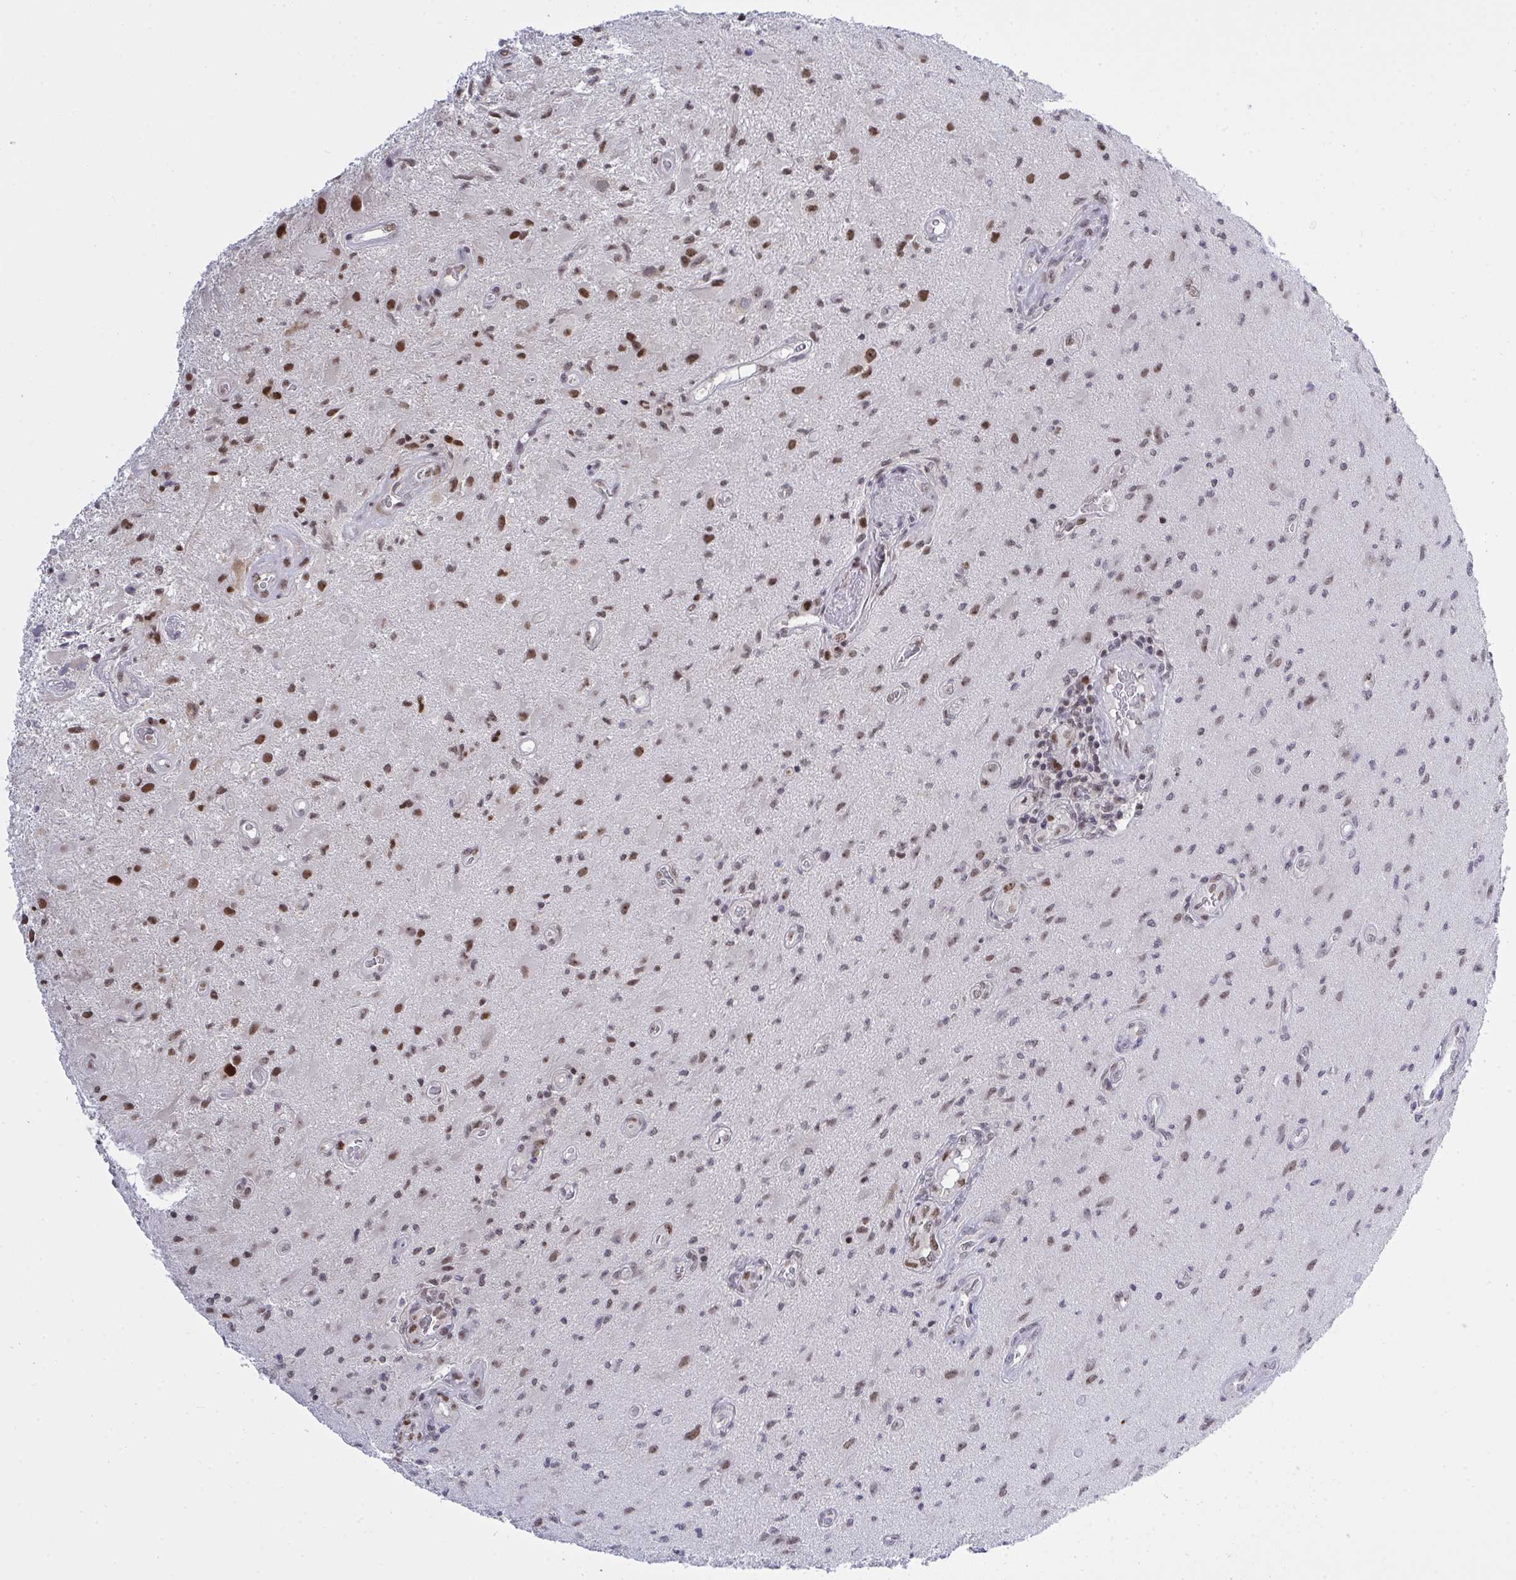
{"staining": {"intensity": "moderate", "quantity": "<25%", "location": "nuclear"}, "tissue": "glioma", "cell_type": "Tumor cells", "image_type": "cancer", "snomed": [{"axis": "morphology", "description": "Glioma, malignant, High grade"}, {"axis": "topography", "description": "Brain"}], "caption": "The immunohistochemical stain shows moderate nuclear expression in tumor cells of glioma tissue. (Stains: DAB (3,3'-diaminobenzidine) in brown, nuclei in blue, Microscopy: brightfield microscopy at high magnification).", "gene": "RFC4", "patient": {"sex": "male", "age": 67}}